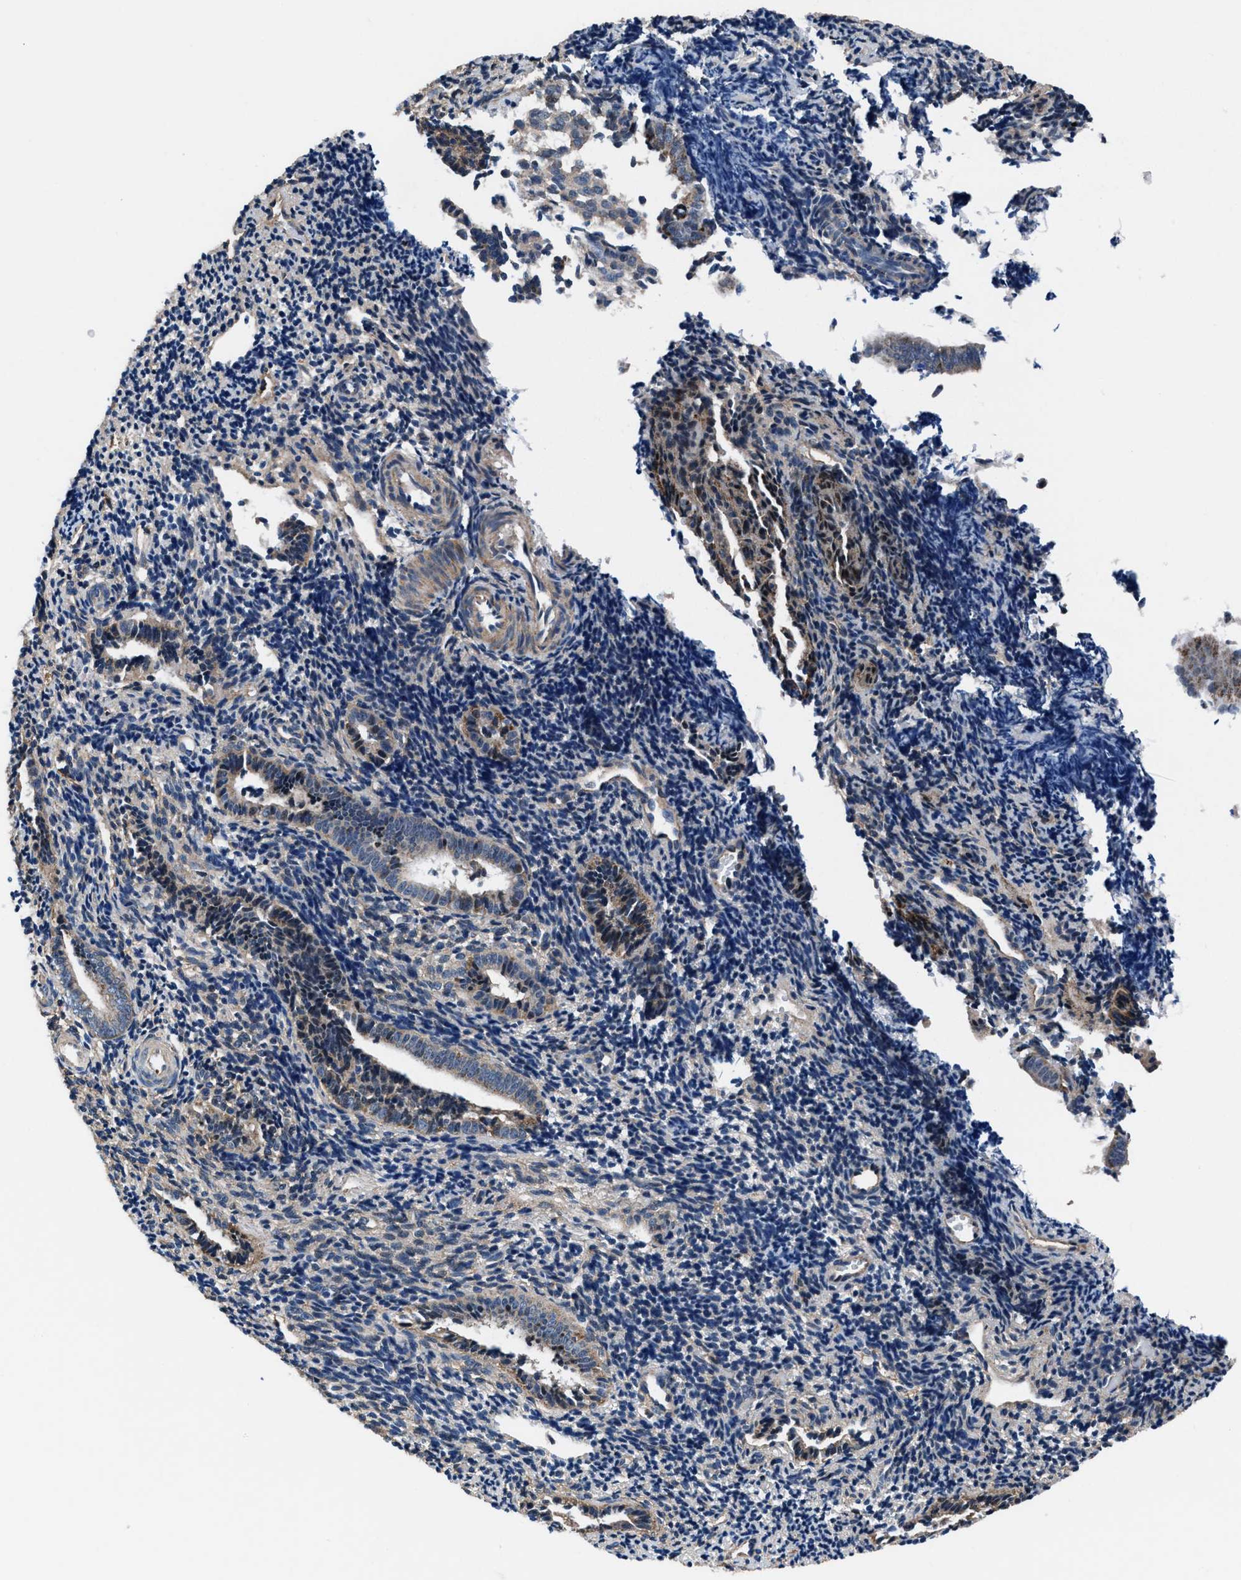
{"staining": {"intensity": "weak", "quantity": "25%-75%", "location": "cytoplasmic/membranous"}, "tissue": "endometrium", "cell_type": "Cells in endometrial stroma", "image_type": "normal", "snomed": [{"axis": "morphology", "description": "Normal tissue, NOS"}, {"axis": "topography", "description": "Uterus"}, {"axis": "topography", "description": "Endometrium"}], "caption": "Human endometrium stained with a protein marker displays weak staining in cells in endometrial stroma.", "gene": "NKTR", "patient": {"sex": "female", "age": 33}}